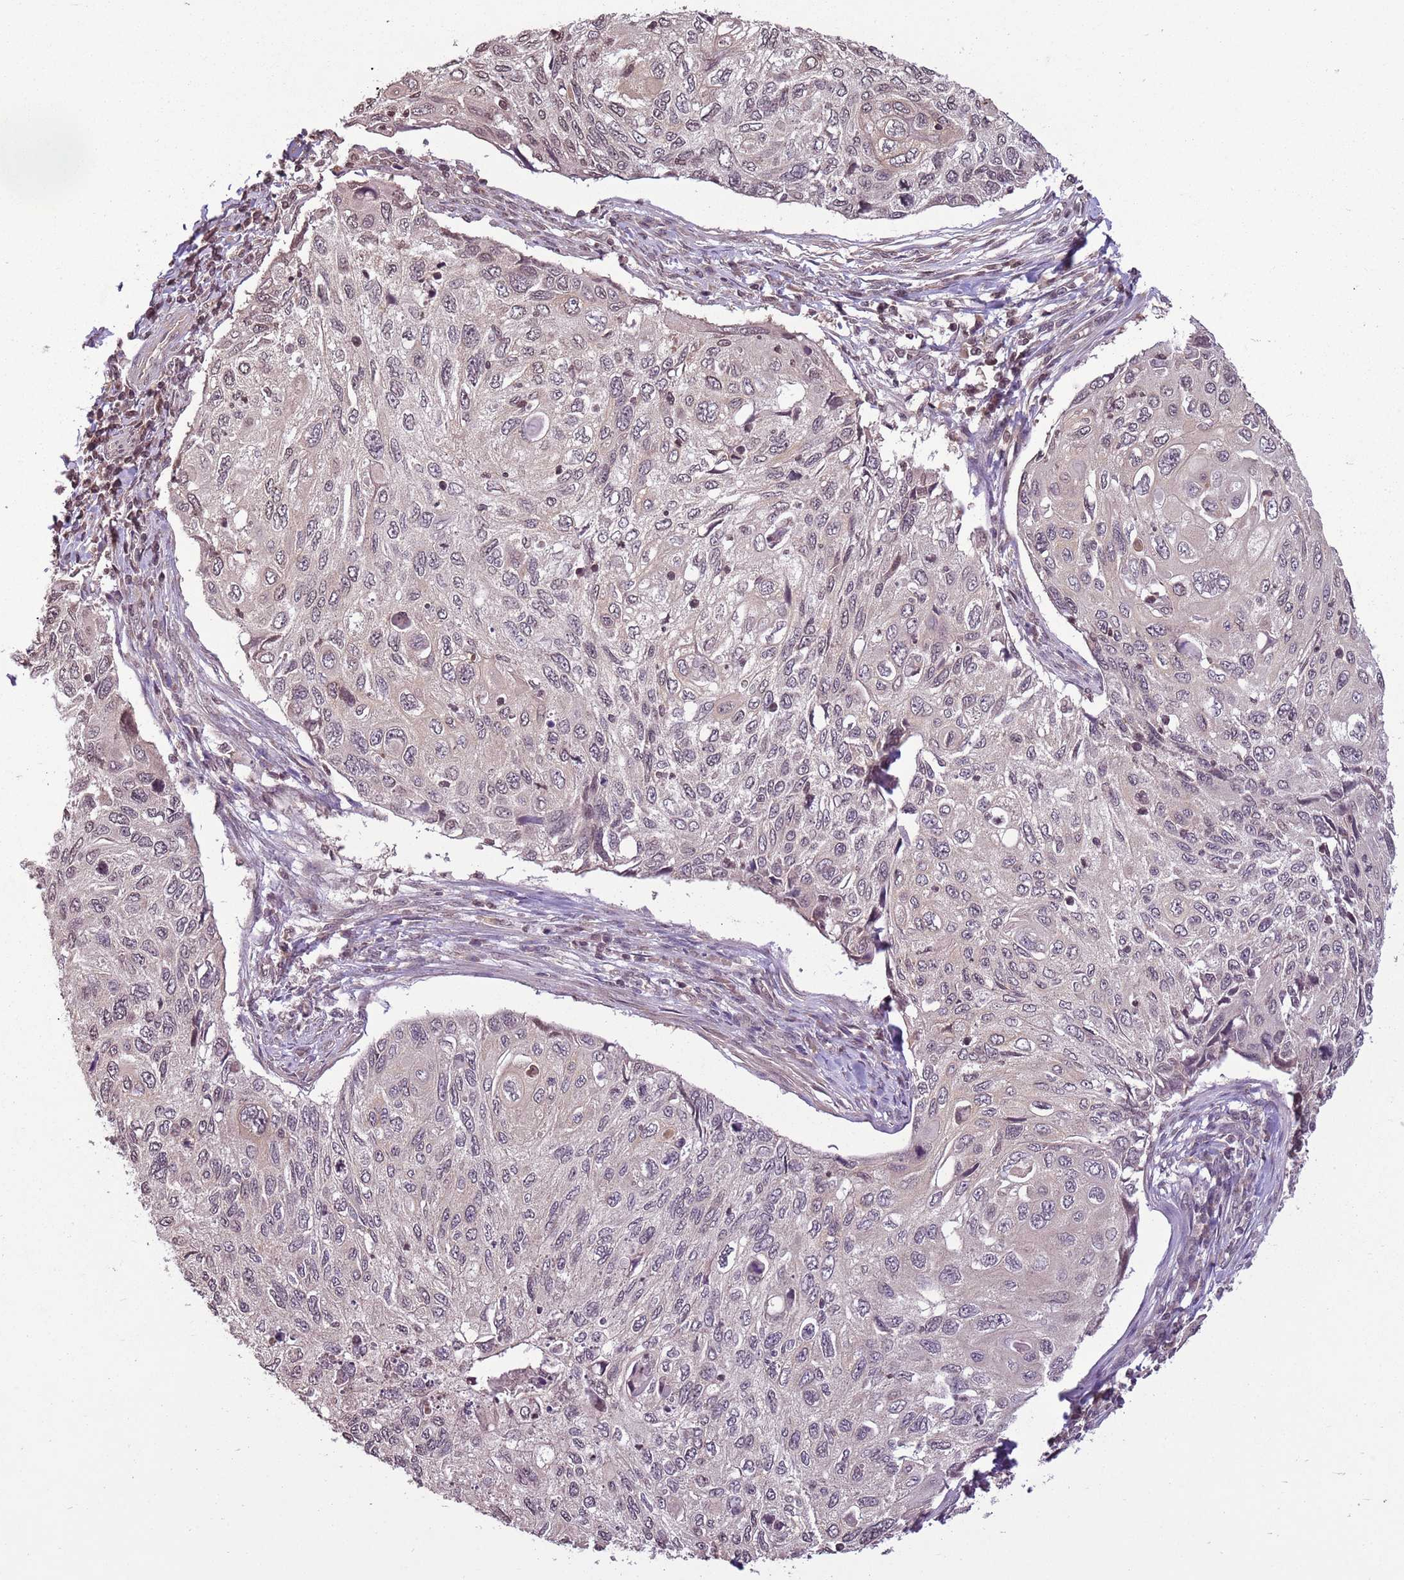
{"staining": {"intensity": "weak", "quantity": "<25%", "location": "nuclear"}, "tissue": "cervical cancer", "cell_type": "Tumor cells", "image_type": "cancer", "snomed": [{"axis": "morphology", "description": "Squamous cell carcinoma, NOS"}, {"axis": "topography", "description": "Cervix"}], "caption": "Cervical cancer (squamous cell carcinoma) was stained to show a protein in brown. There is no significant staining in tumor cells.", "gene": "CAPN9", "patient": {"sex": "female", "age": 70}}